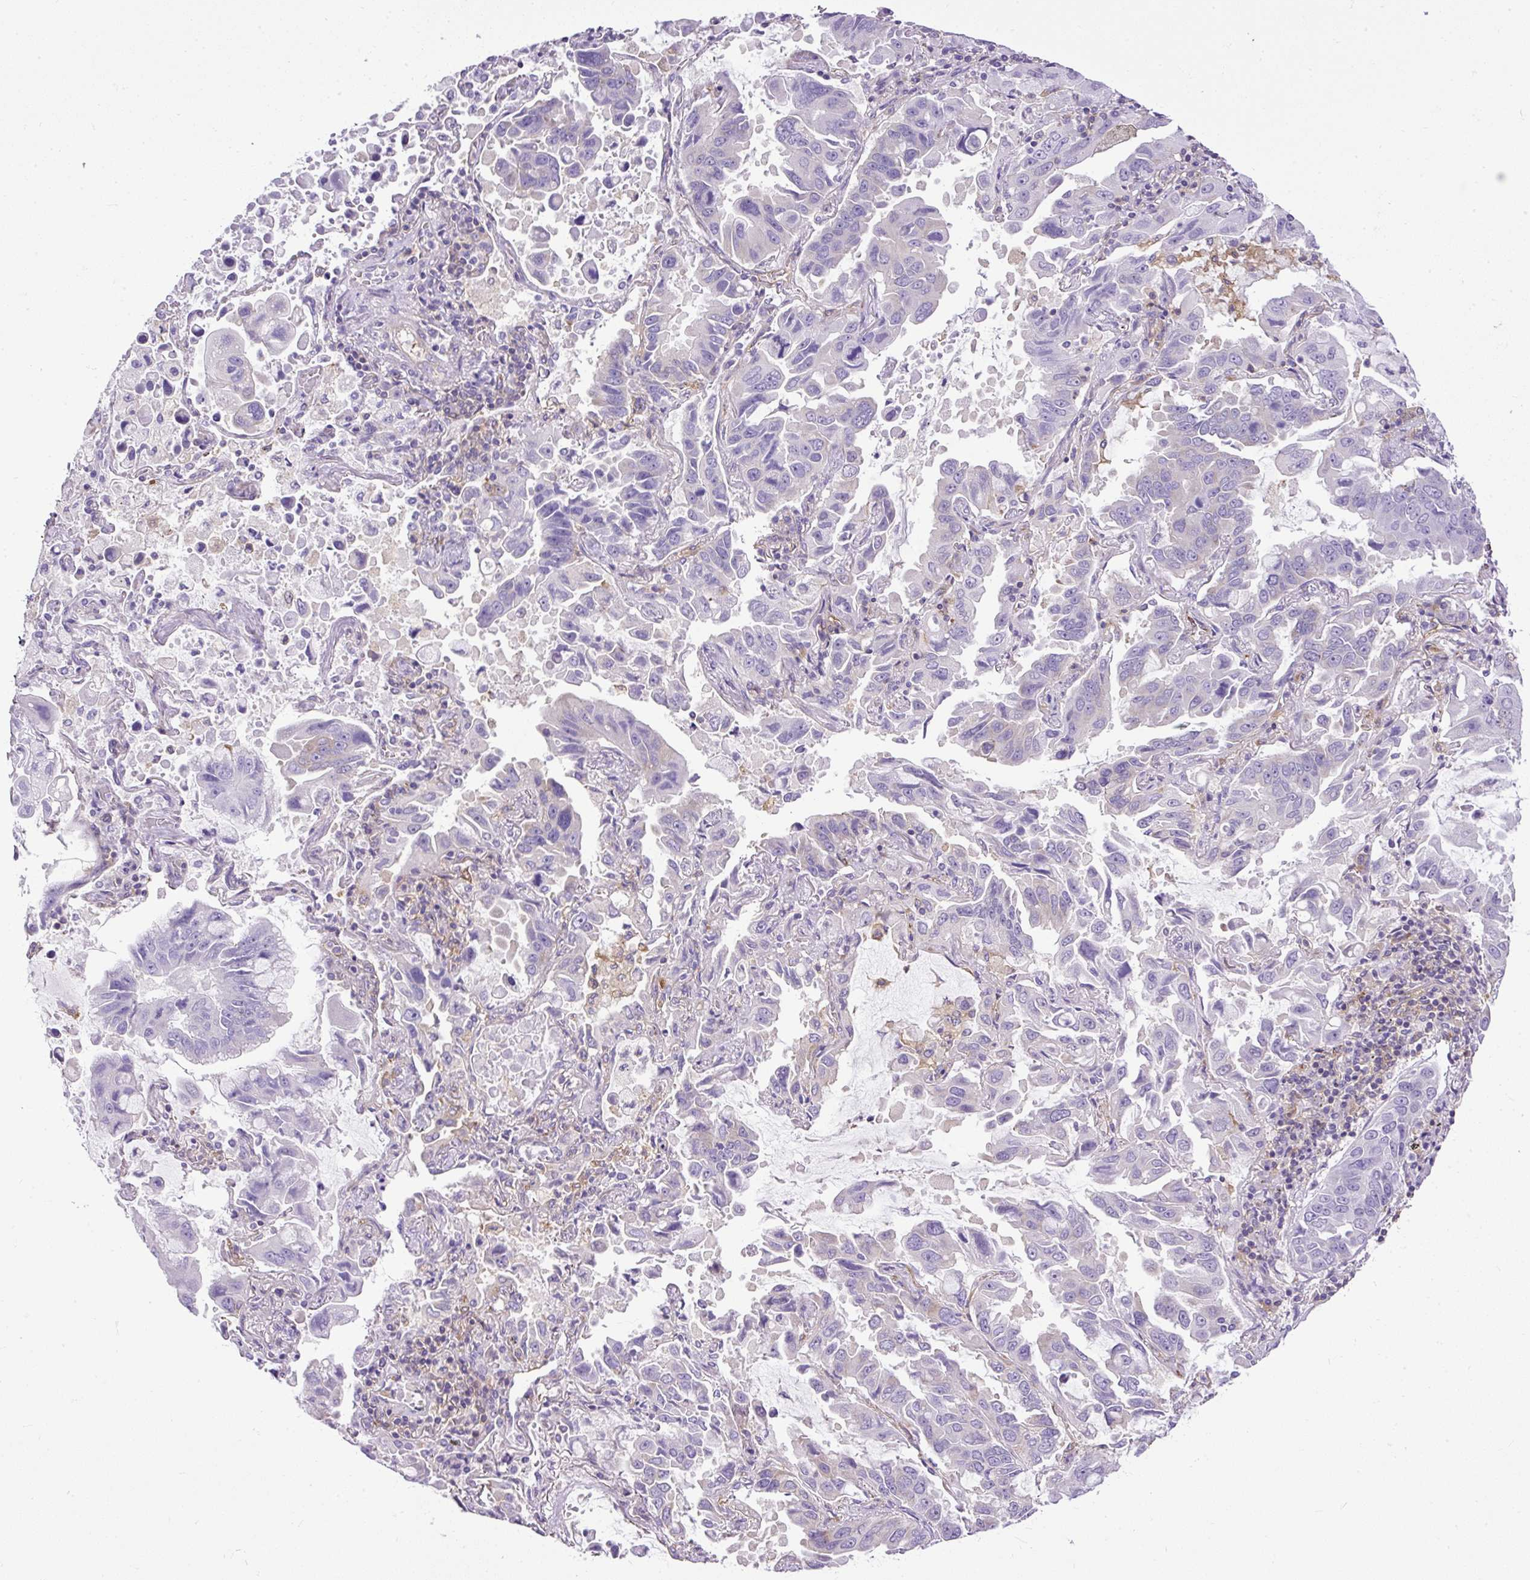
{"staining": {"intensity": "negative", "quantity": "none", "location": "none"}, "tissue": "lung cancer", "cell_type": "Tumor cells", "image_type": "cancer", "snomed": [{"axis": "morphology", "description": "Adenocarcinoma, NOS"}, {"axis": "topography", "description": "Lung"}], "caption": "The image reveals no significant positivity in tumor cells of adenocarcinoma (lung). The staining was performed using DAB (3,3'-diaminobenzidine) to visualize the protein expression in brown, while the nuclei were stained in blue with hematoxylin (Magnification: 20x).", "gene": "MAP1S", "patient": {"sex": "male", "age": 64}}